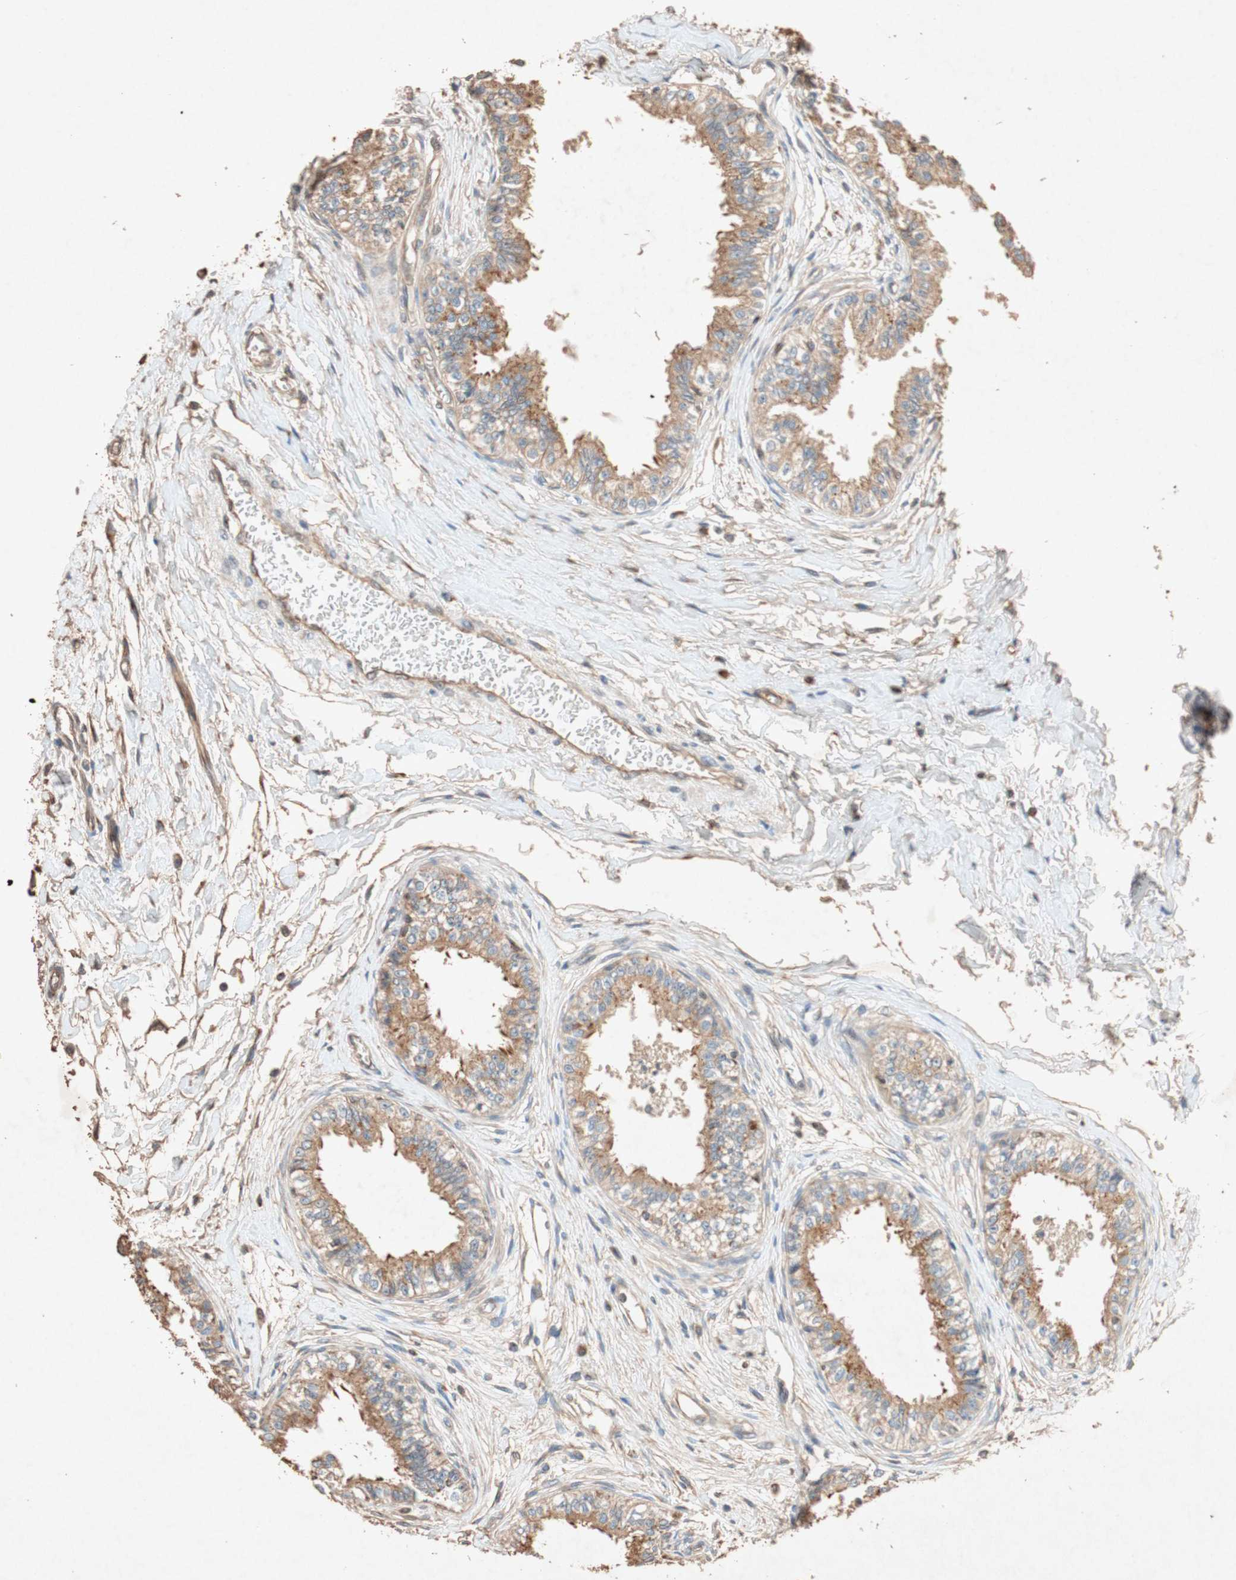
{"staining": {"intensity": "moderate", "quantity": "25%-75%", "location": "cytoplasmic/membranous"}, "tissue": "epididymis", "cell_type": "Glandular cells", "image_type": "normal", "snomed": [{"axis": "morphology", "description": "Normal tissue, NOS"}, {"axis": "morphology", "description": "Adenocarcinoma, metastatic, NOS"}, {"axis": "topography", "description": "Testis"}, {"axis": "topography", "description": "Epididymis"}], "caption": "Normal epididymis exhibits moderate cytoplasmic/membranous expression in about 25%-75% of glandular cells, visualized by immunohistochemistry. Nuclei are stained in blue.", "gene": "TUBB", "patient": {"sex": "male", "age": 26}}